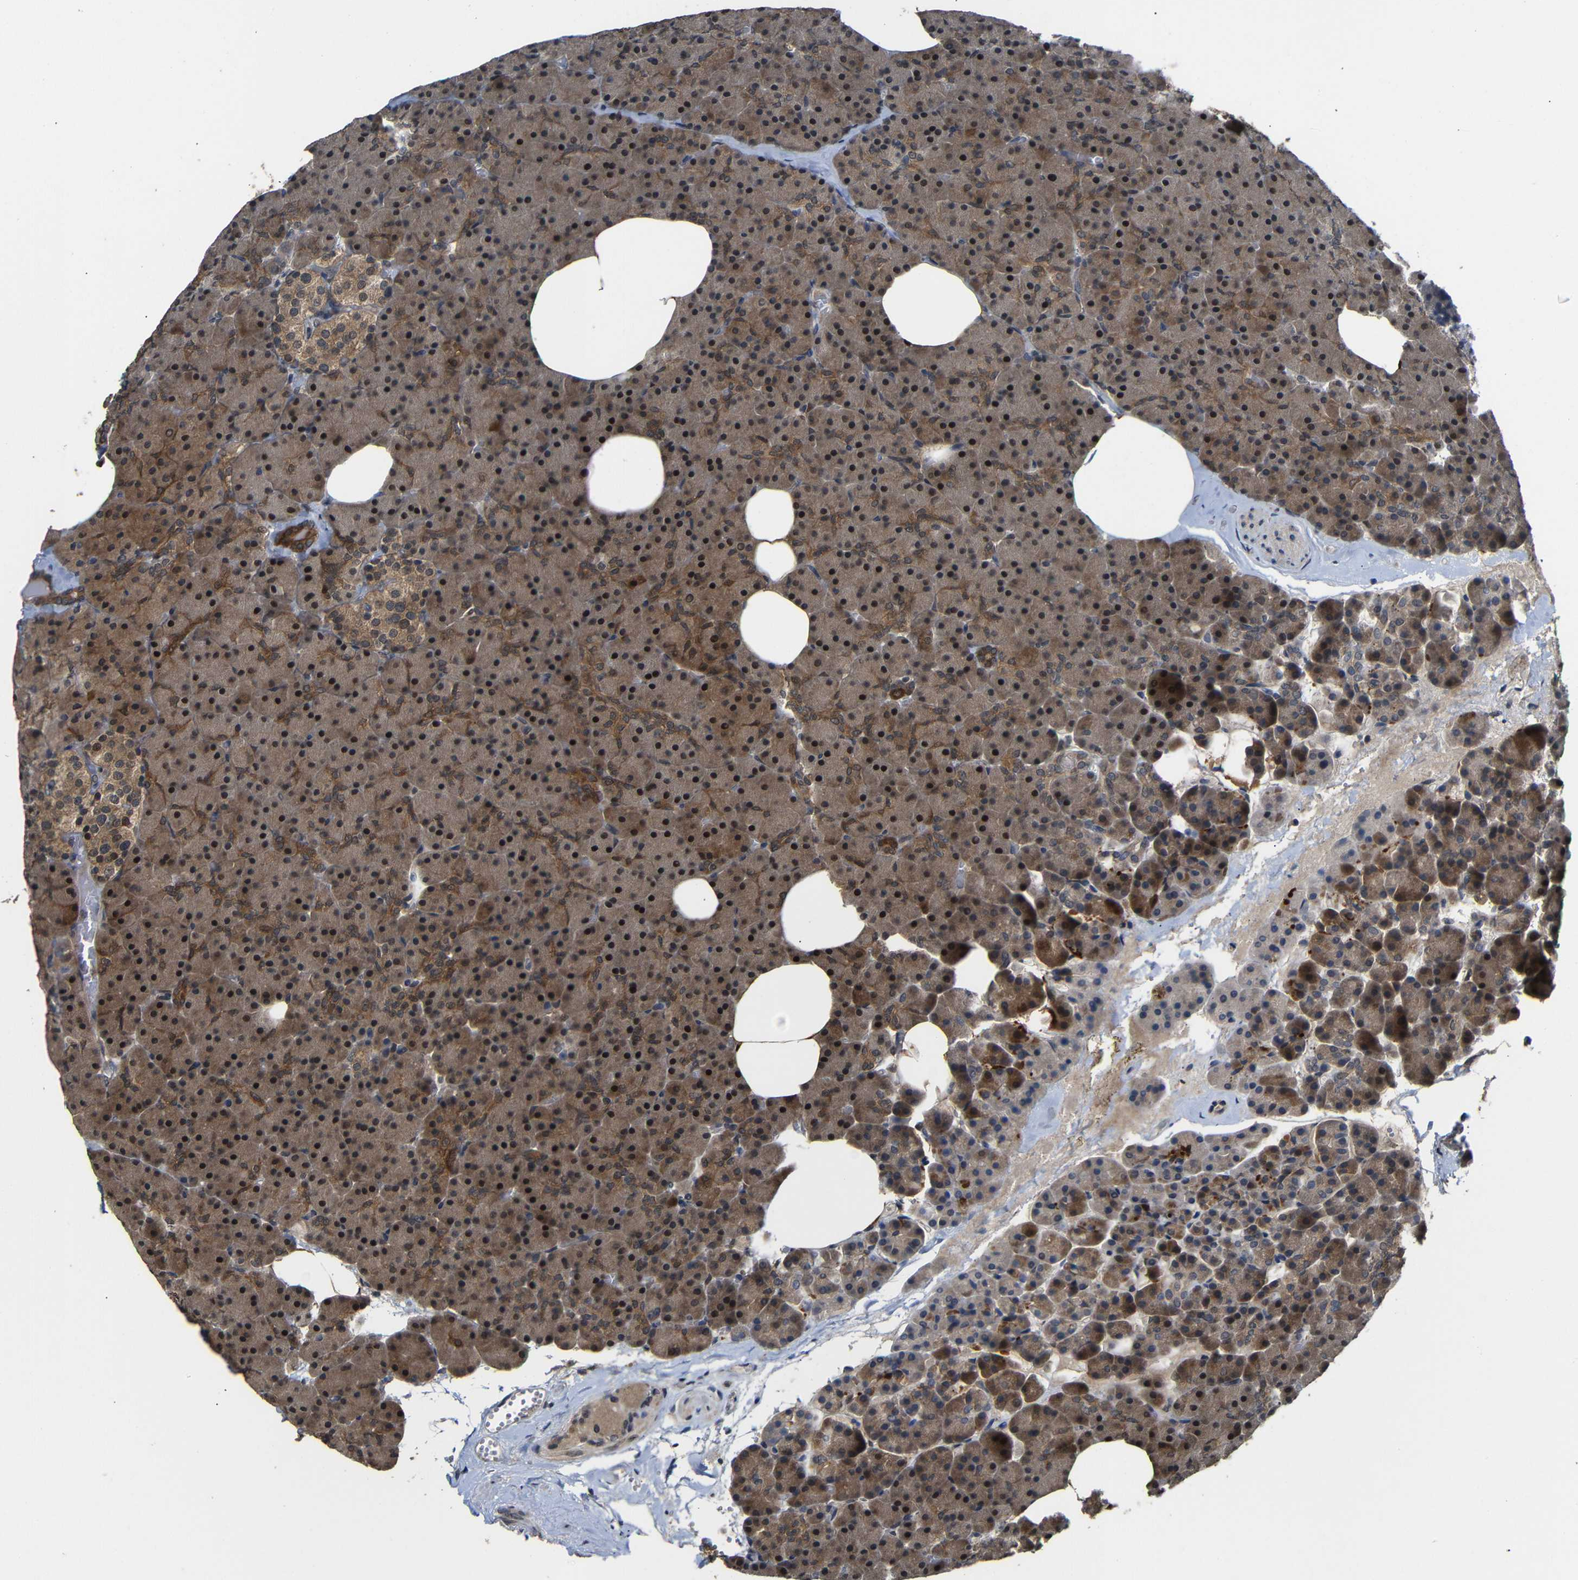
{"staining": {"intensity": "moderate", "quantity": ">75%", "location": "cytoplasmic/membranous,nuclear"}, "tissue": "pancreas", "cell_type": "Exocrine glandular cells", "image_type": "normal", "snomed": [{"axis": "morphology", "description": "Normal tissue, NOS"}, {"axis": "topography", "description": "Pancreas"}], "caption": "Immunohistochemical staining of unremarkable pancreas exhibits medium levels of moderate cytoplasmic/membranous,nuclear expression in approximately >75% of exocrine glandular cells.", "gene": "ATG12", "patient": {"sex": "female", "age": 35}}